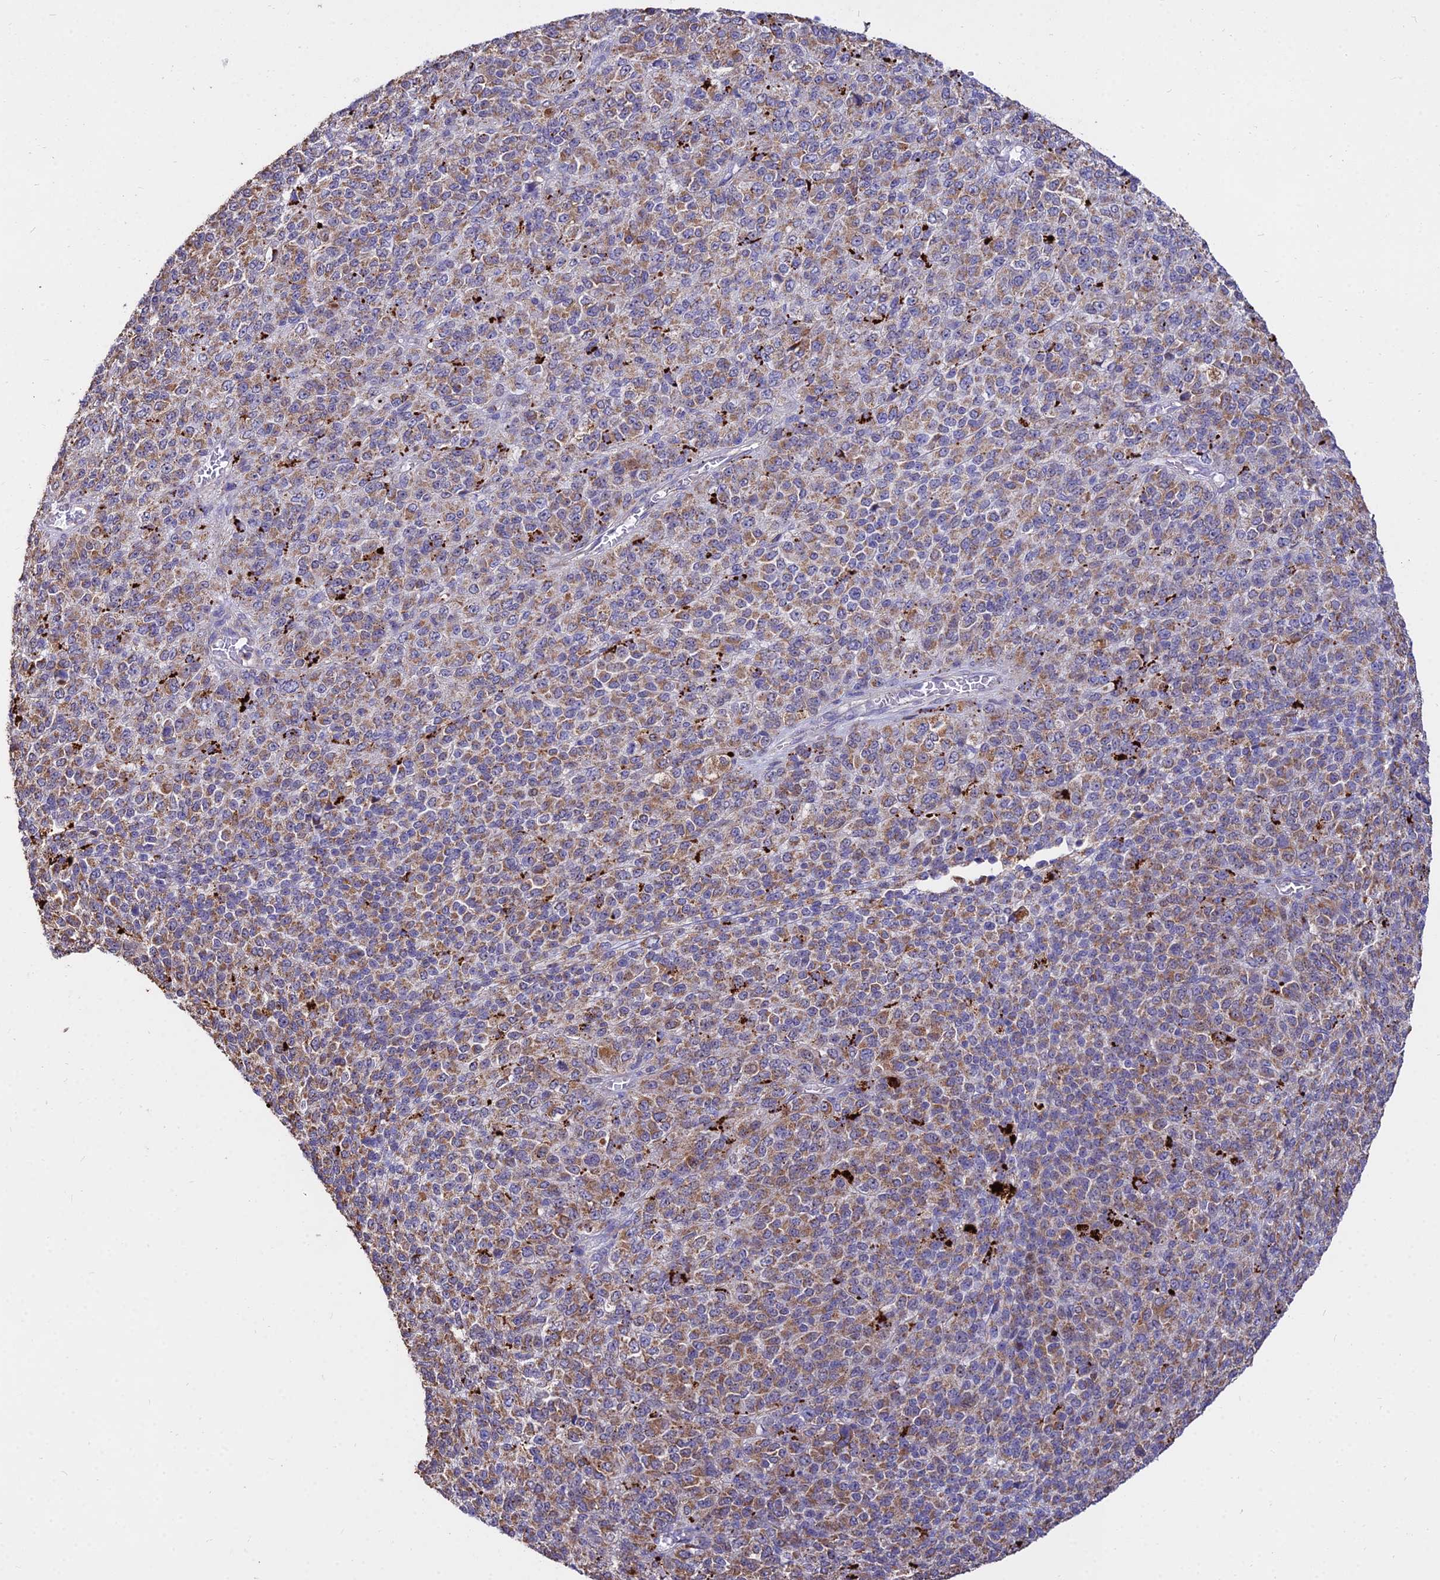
{"staining": {"intensity": "moderate", "quantity": ">75%", "location": "cytoplasmic/membranous"}, "tissue": "melanoma", "cell_type": "Tumor cells", "image_type": "cancer", "snomed": [{"axis": "morphology", "description": "Malignant melanoma, Metastatic site"}, {"axis": "topography", "description": "Brain"}], "caption": "Immunohistochemical staining of human malignant melanoma (metastatic site) reveals moderate cytoplasmic/membranous protein expression in approximately >75% of tumor cells. The staining was performed using DAB, with brown indicating positive protein expression. Nuclei are stained blue with hematoxylin.", "gene": "PNLIPRP3", "patient": {"sex": "female", "age": 56}}